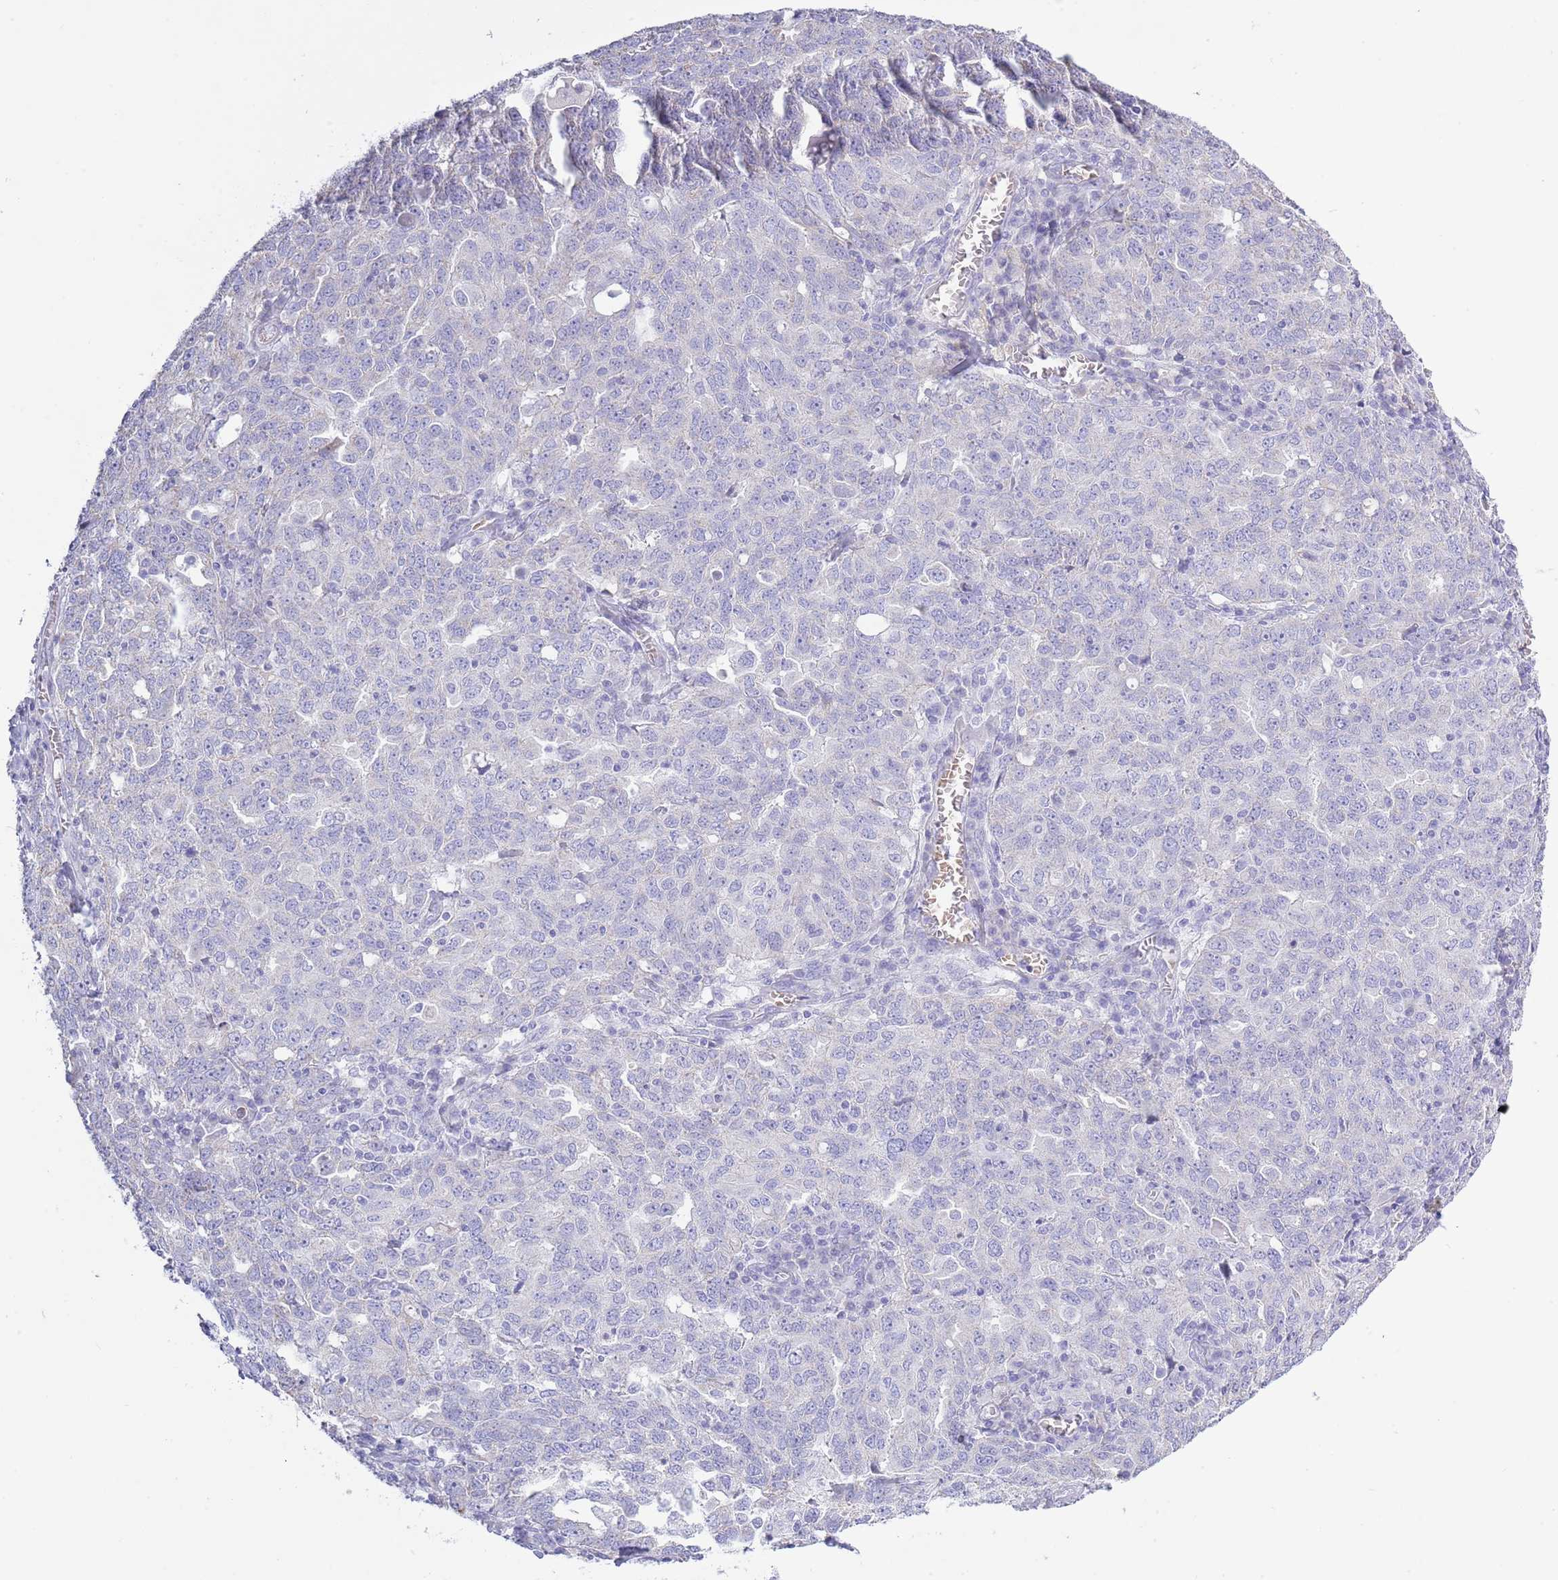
{"staining": {"intensity": "negative", "quantity": "none", "location": "none"}, "tissue": "ovarian cancer", "cell_type": "Tumor cells", "image_type": "cancer", "snomed": [{"axis": "morphology", "description": "Carcinoma, endometroid"}, {"axis": "topography", "description": "Ovary"}], "caption": "Ovarian cancer stained for a protein using IHC demonstrates no staining tumor cells.", "gene": "ACR", "patient": {"sex": "female", "age": 62}}